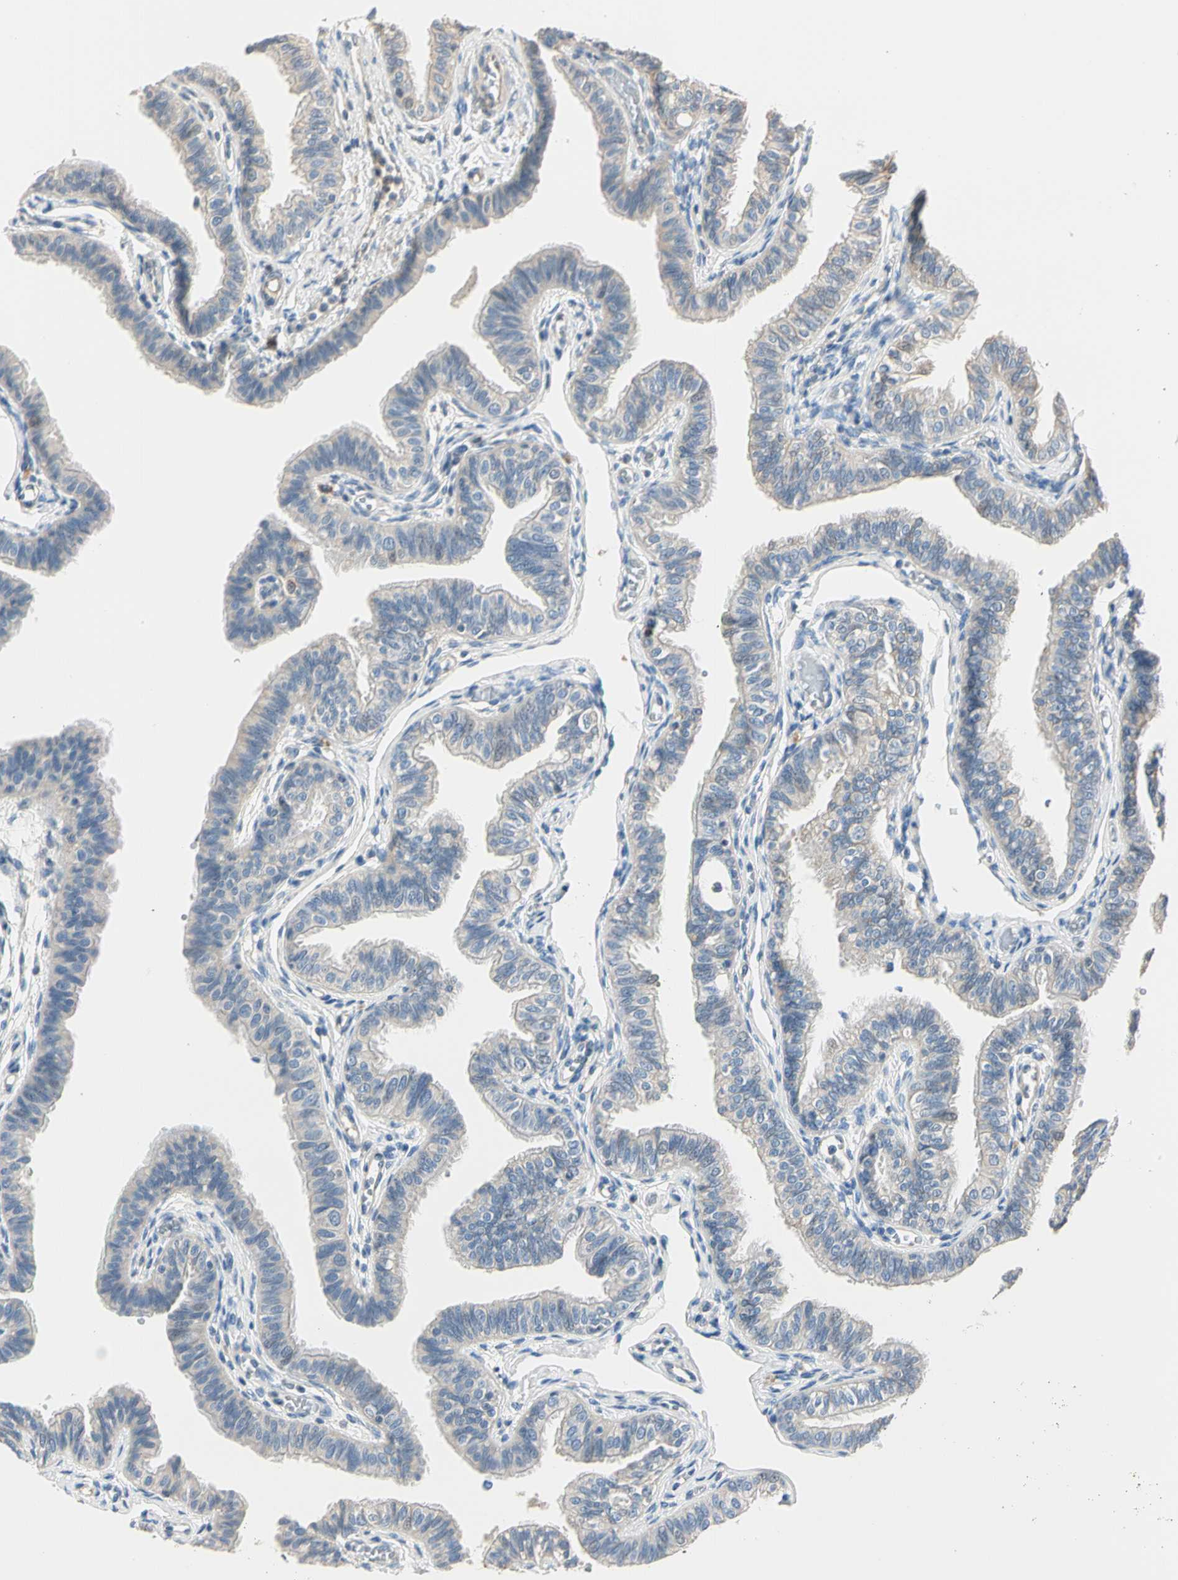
{"staining": {"intensity": "weak", "quantity": "25%-75%", "location": "cytoplasmic/membranous"}, "tissue": "fallopian tube", "cell_type": "Glandular cells", "image_type": "normal", "snomed": [{"axis": "morphology", "description": "Normal tissue, NOS"}, {"axis": "morphology", "description": "Dermoid, NOS"}, {"axis": "topography", "description": "Fallopian tube"}], "caption": "A brown stain highlights weak cytoplasmic/membranous staining of a protein in glandular cells of unremarkable human fallopian tube. The protein is shown in brown color, while the nuclei are stained blue.", "gene": "GPR153", "patient": {"sex": "female", "age": 33}}